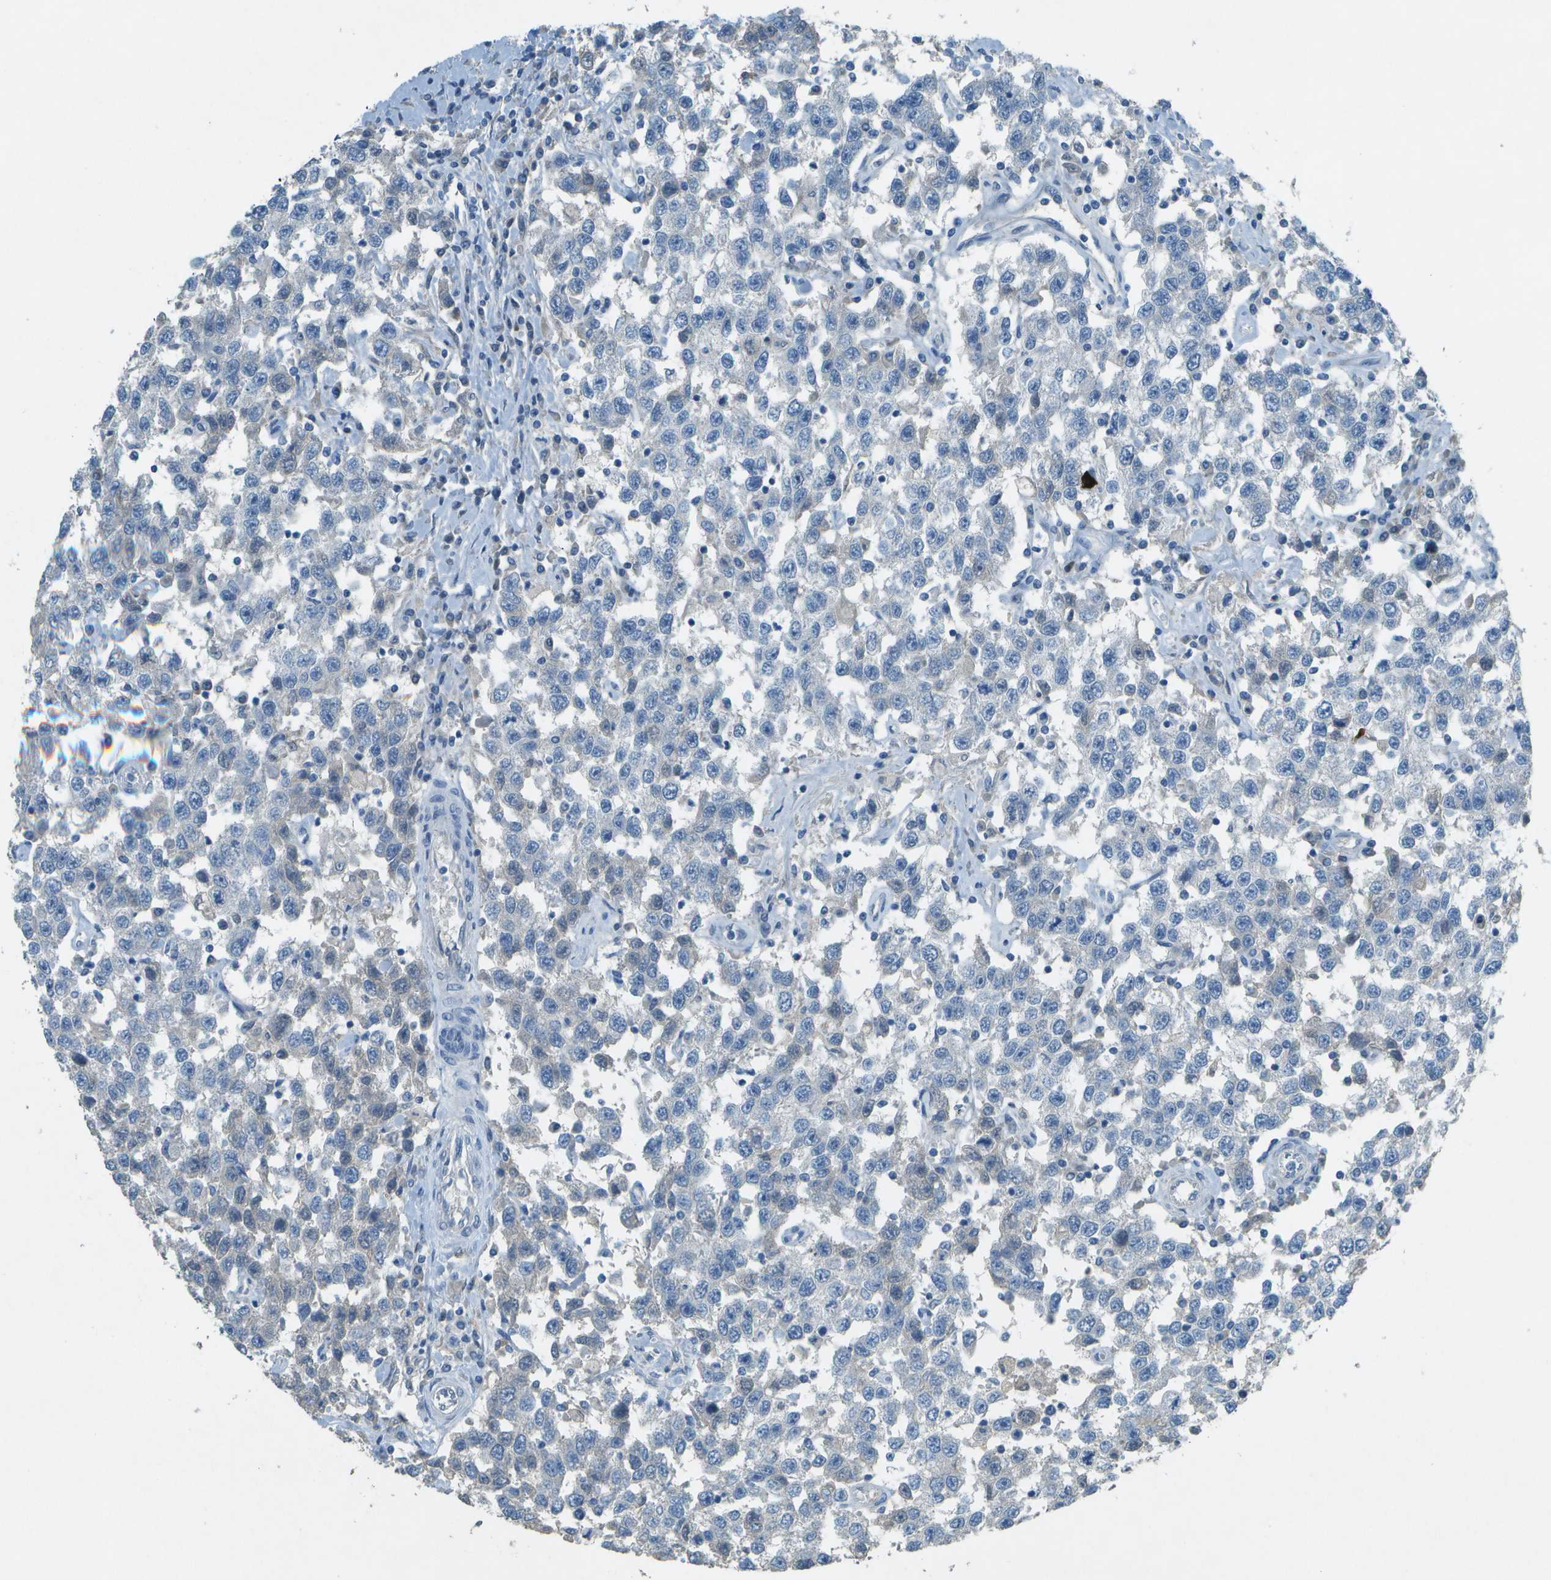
{"staining": {"intensity": "negative", "quantity": "none", "location": "none"}, "tissue": "testis cancer", "cell_type": "Tumor cells", "image_type": "cancer", "snomed": [{"axis": "morphology", "description": "Seminoma, NOS"}, {"axis": "topography", "description": "Testis"}], "caption": "A histopathology image of human testis cancer is negative for staining in tumor cells.", "gene": "LGI2", "patient": {"sex": "male", "age": 41}}